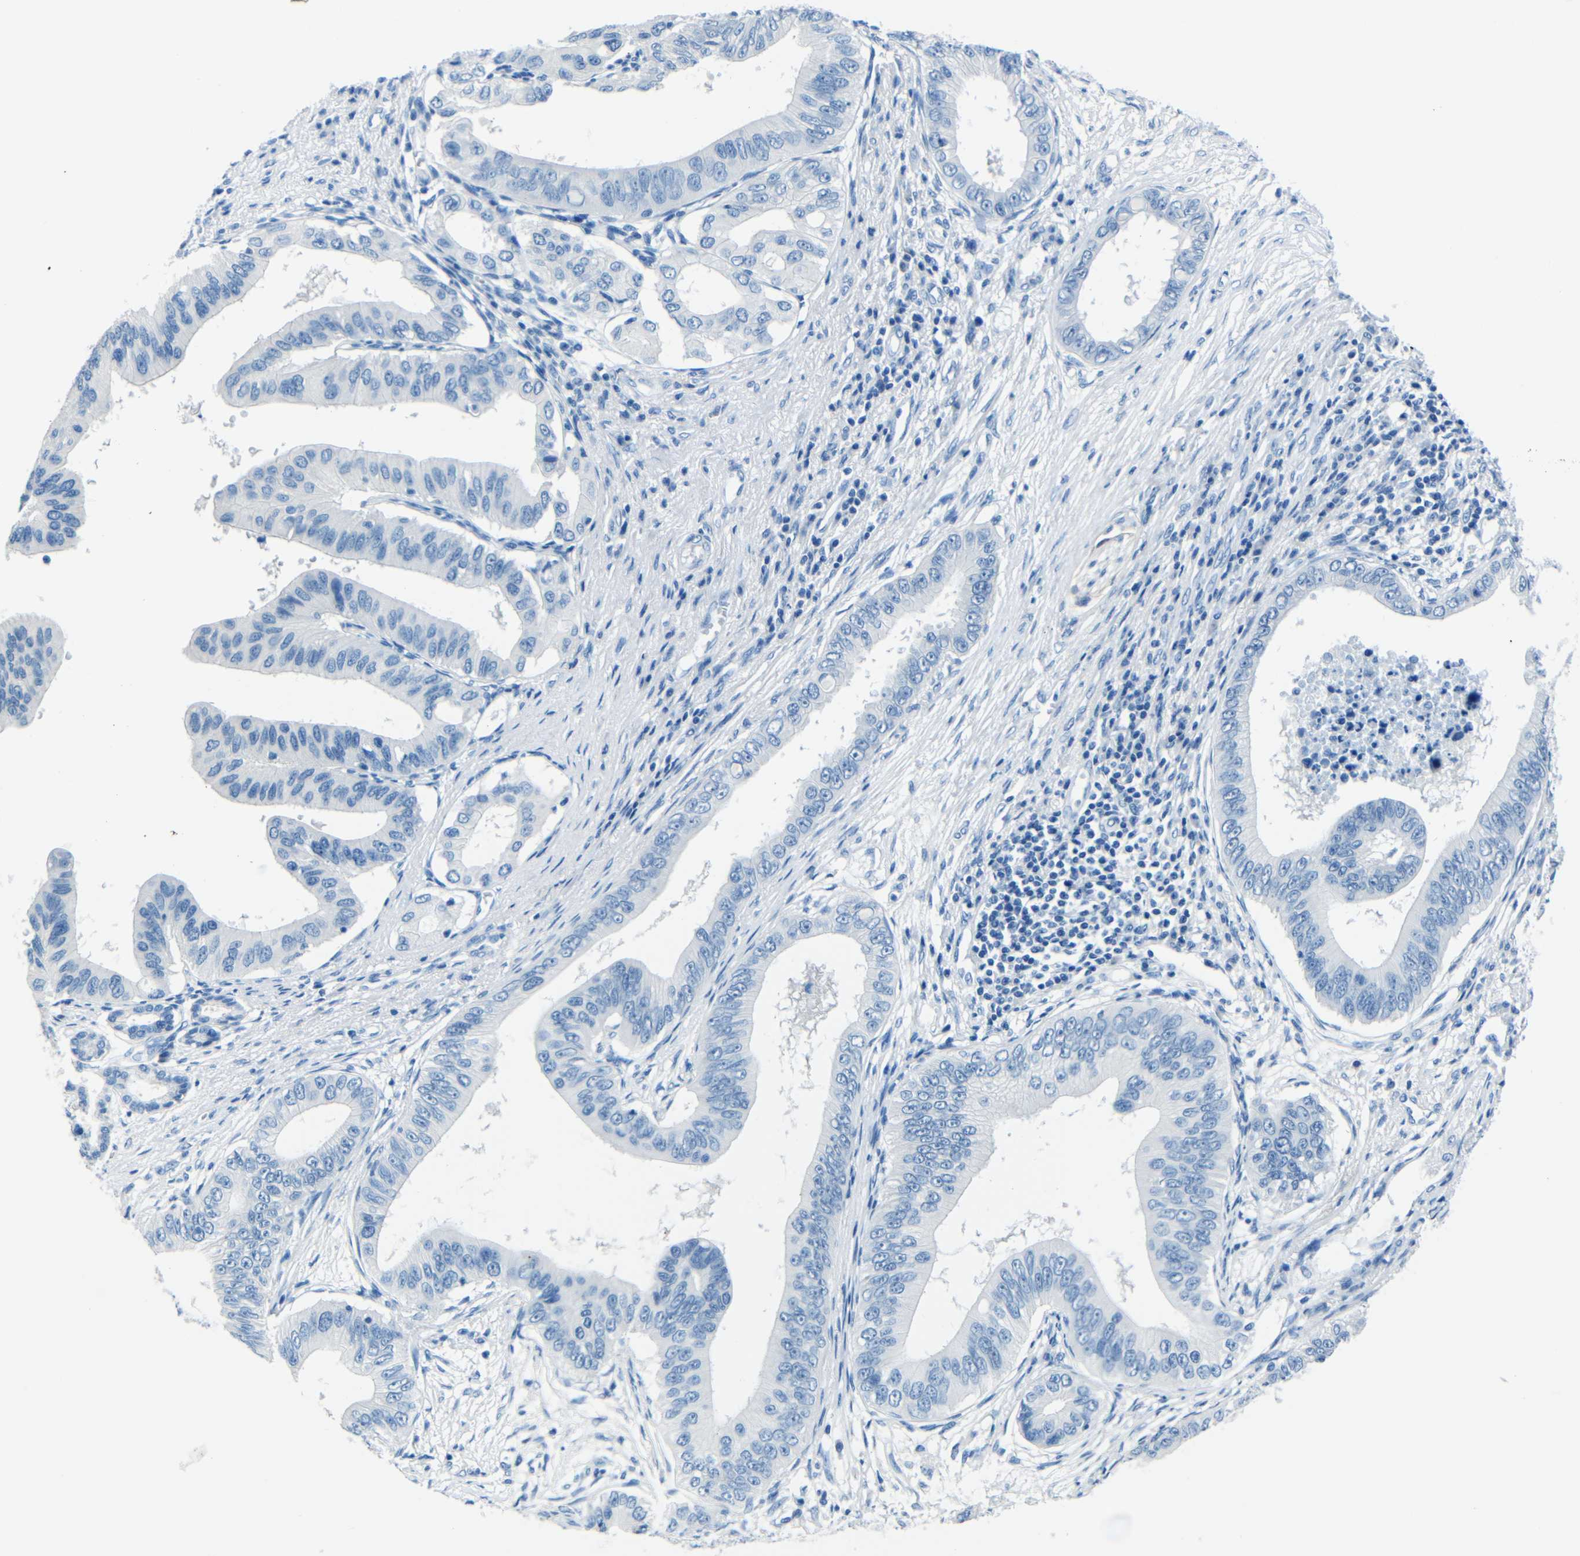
{"staining": {"intensity": "negative", "quantity": "none", "location": "none"}, "tissue": "pancreatic cancer", "cell_type": "Tumor cells", "image_type": "cancer", "snomed": [{"axis": "morphology", "description": "Adenocarcinoma, NOS"}, {"axis": "topography", "description": "Pancreas"}], "caption": "DAB immunohistochemical staining of human pancreatic adenocarcinoma displays no significant positivity in tumor cells.", "gene": "FBN2", "patient": {"sex": "male", "age": 77}}